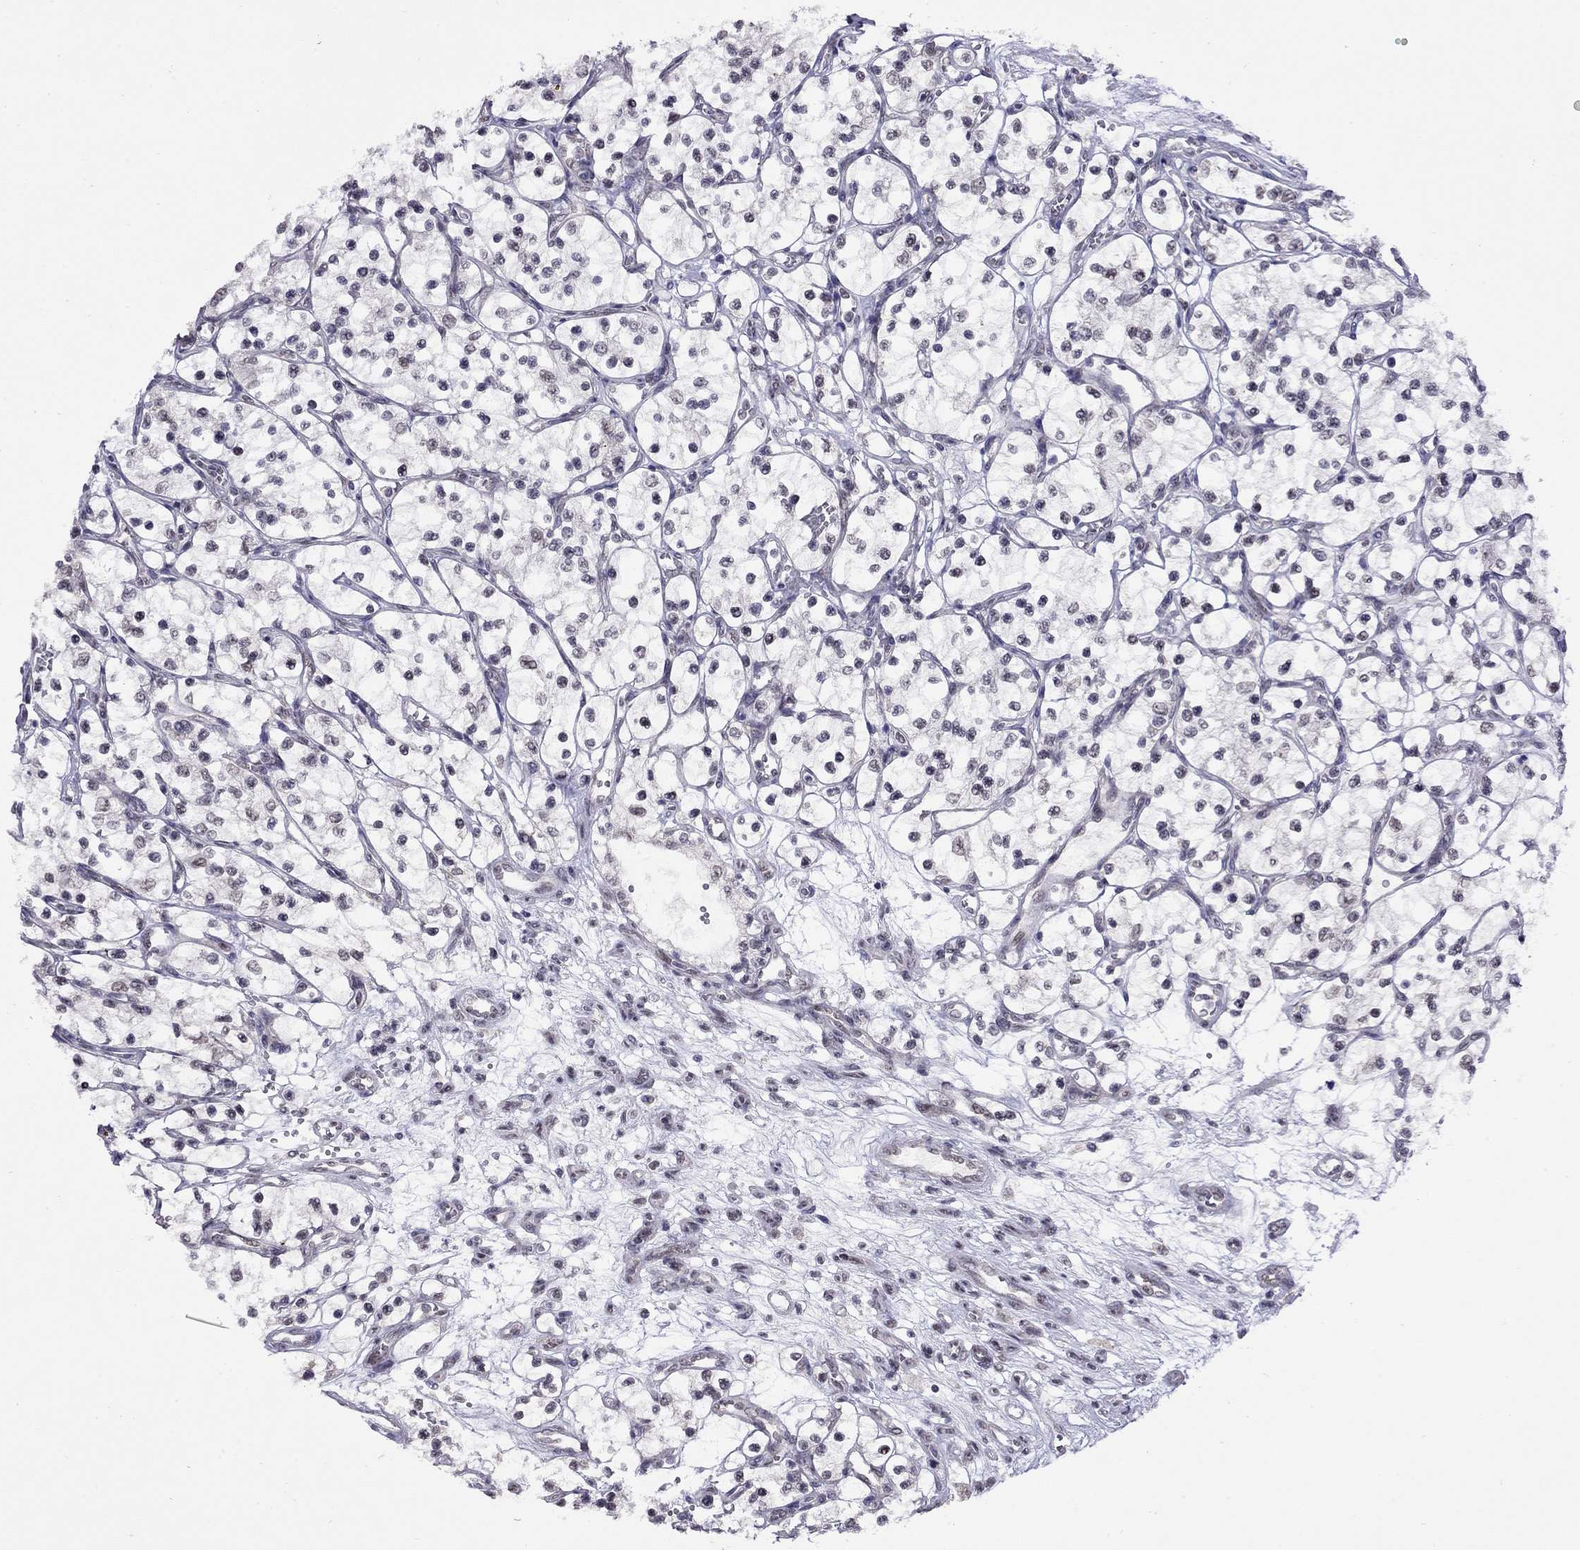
{"staining": {"intensity": "negative", "quantity": "none", "location": "none"}, "tissue": "renal cancer", "cell_type": "Tumor cells", "image_type": "cancer", "snomed": [{"axis": "morphology", "description": "Adenocarcinoma, NOS"}, {"axis": "topography", "description": "Kidney"}], "caption": "Human renal adenocarcinoma stained for a protein using IHC exhibits no positivity in tumor cells.", "gene": "HES5", "patient": {"sex": "female", "age": 69}}